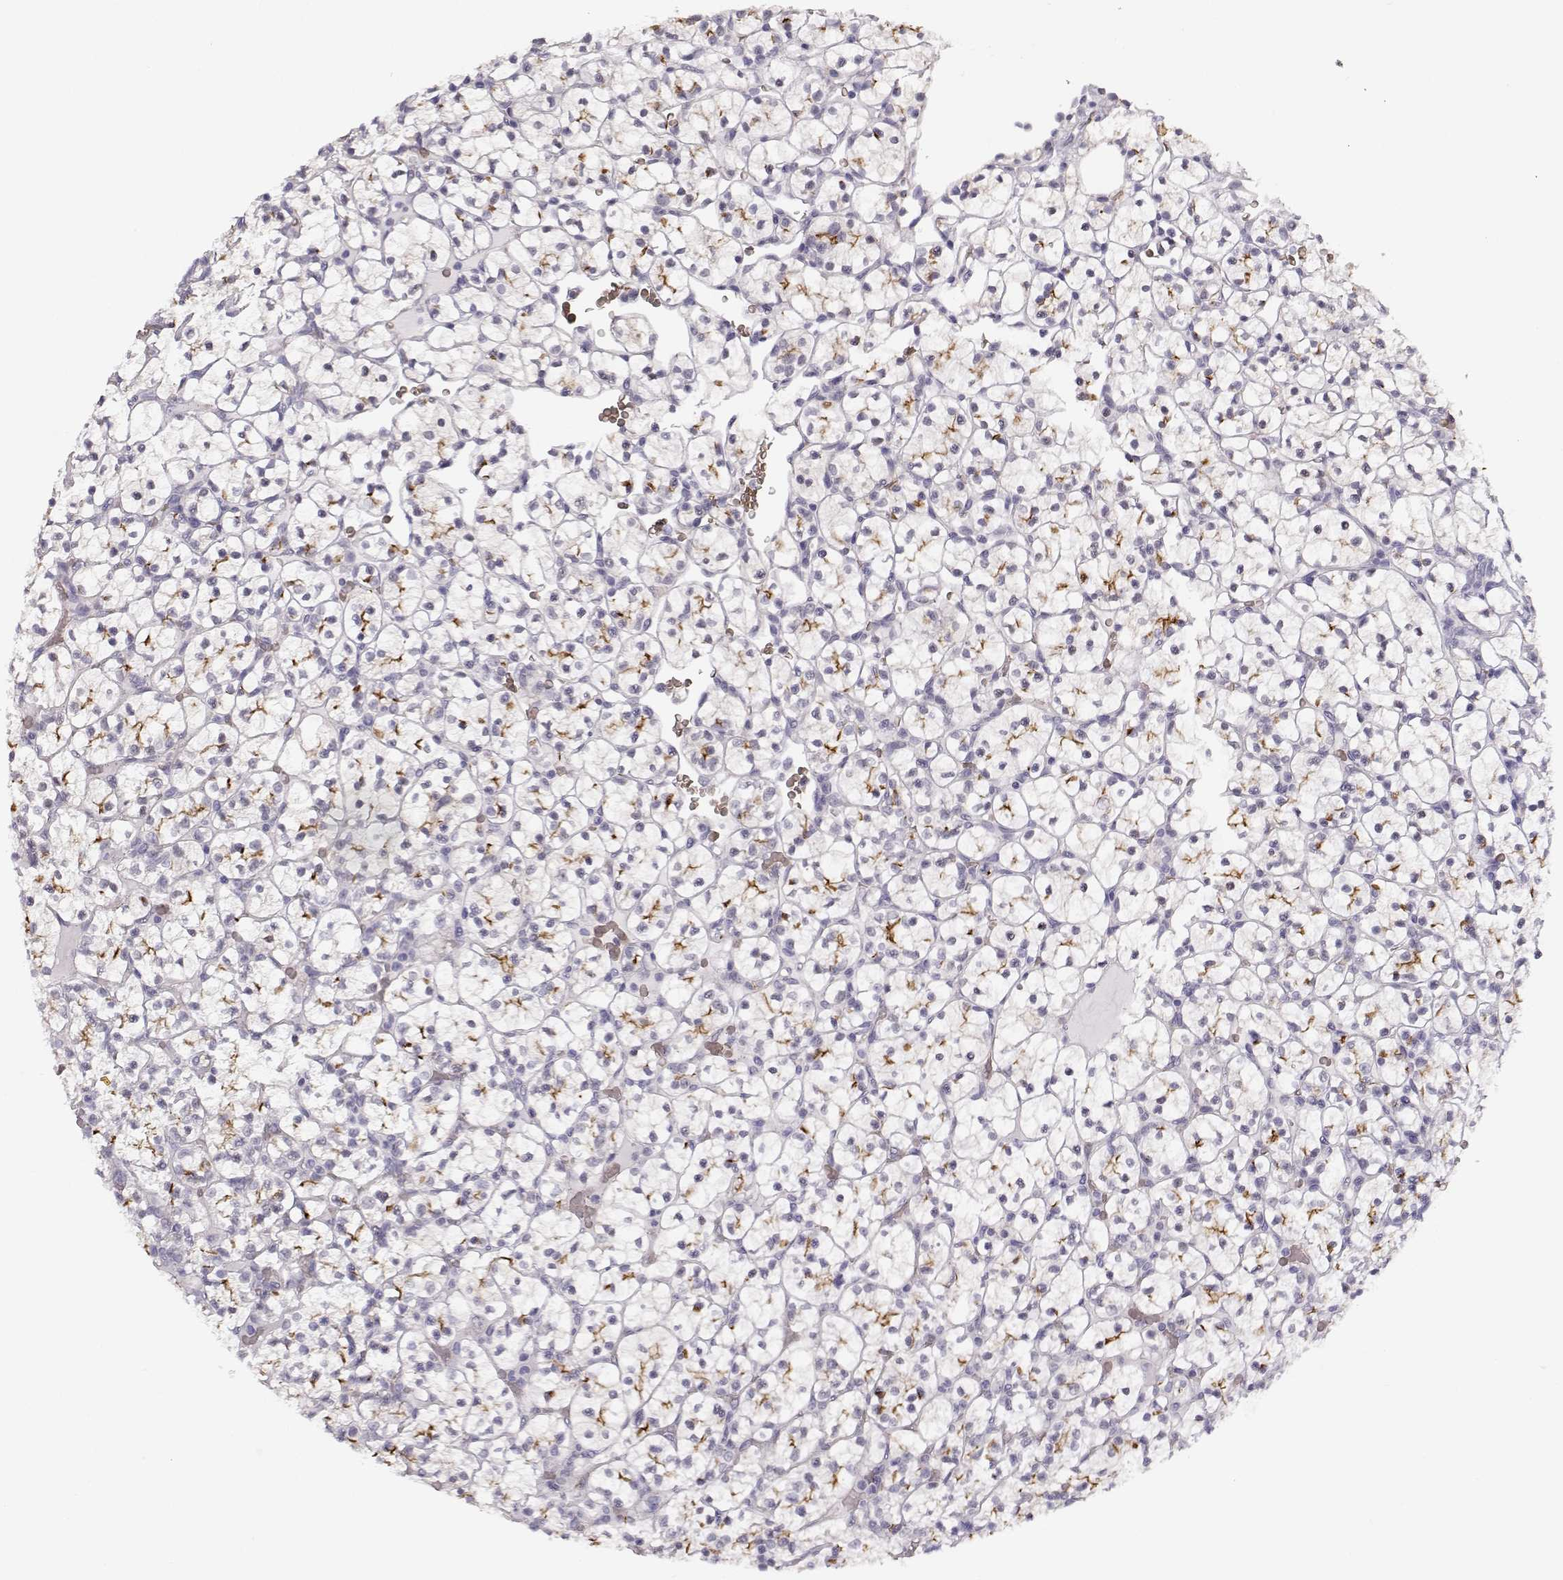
{"staining": {"intensity": "moderate", "quantity": "<25%", "location": "cytoplasmic/membranous"}, "tissue": "renal cancer", "cell_type": "Tumor cells", "image_type": "cancer", "snomed": [{"axis": "morphology", "description": "Adenocarcinoma, NOS"}, {"axis": "topography", "description": "Kidney"}], "caption": "A low amount of moderate cytoplasmic/membranous staining is seen in approximately <25% of tumor cells in renal cancer (adenocarcinoma) tissue.", "gene": "TTC26", "patient": {"sex": "female", "age": 89}}